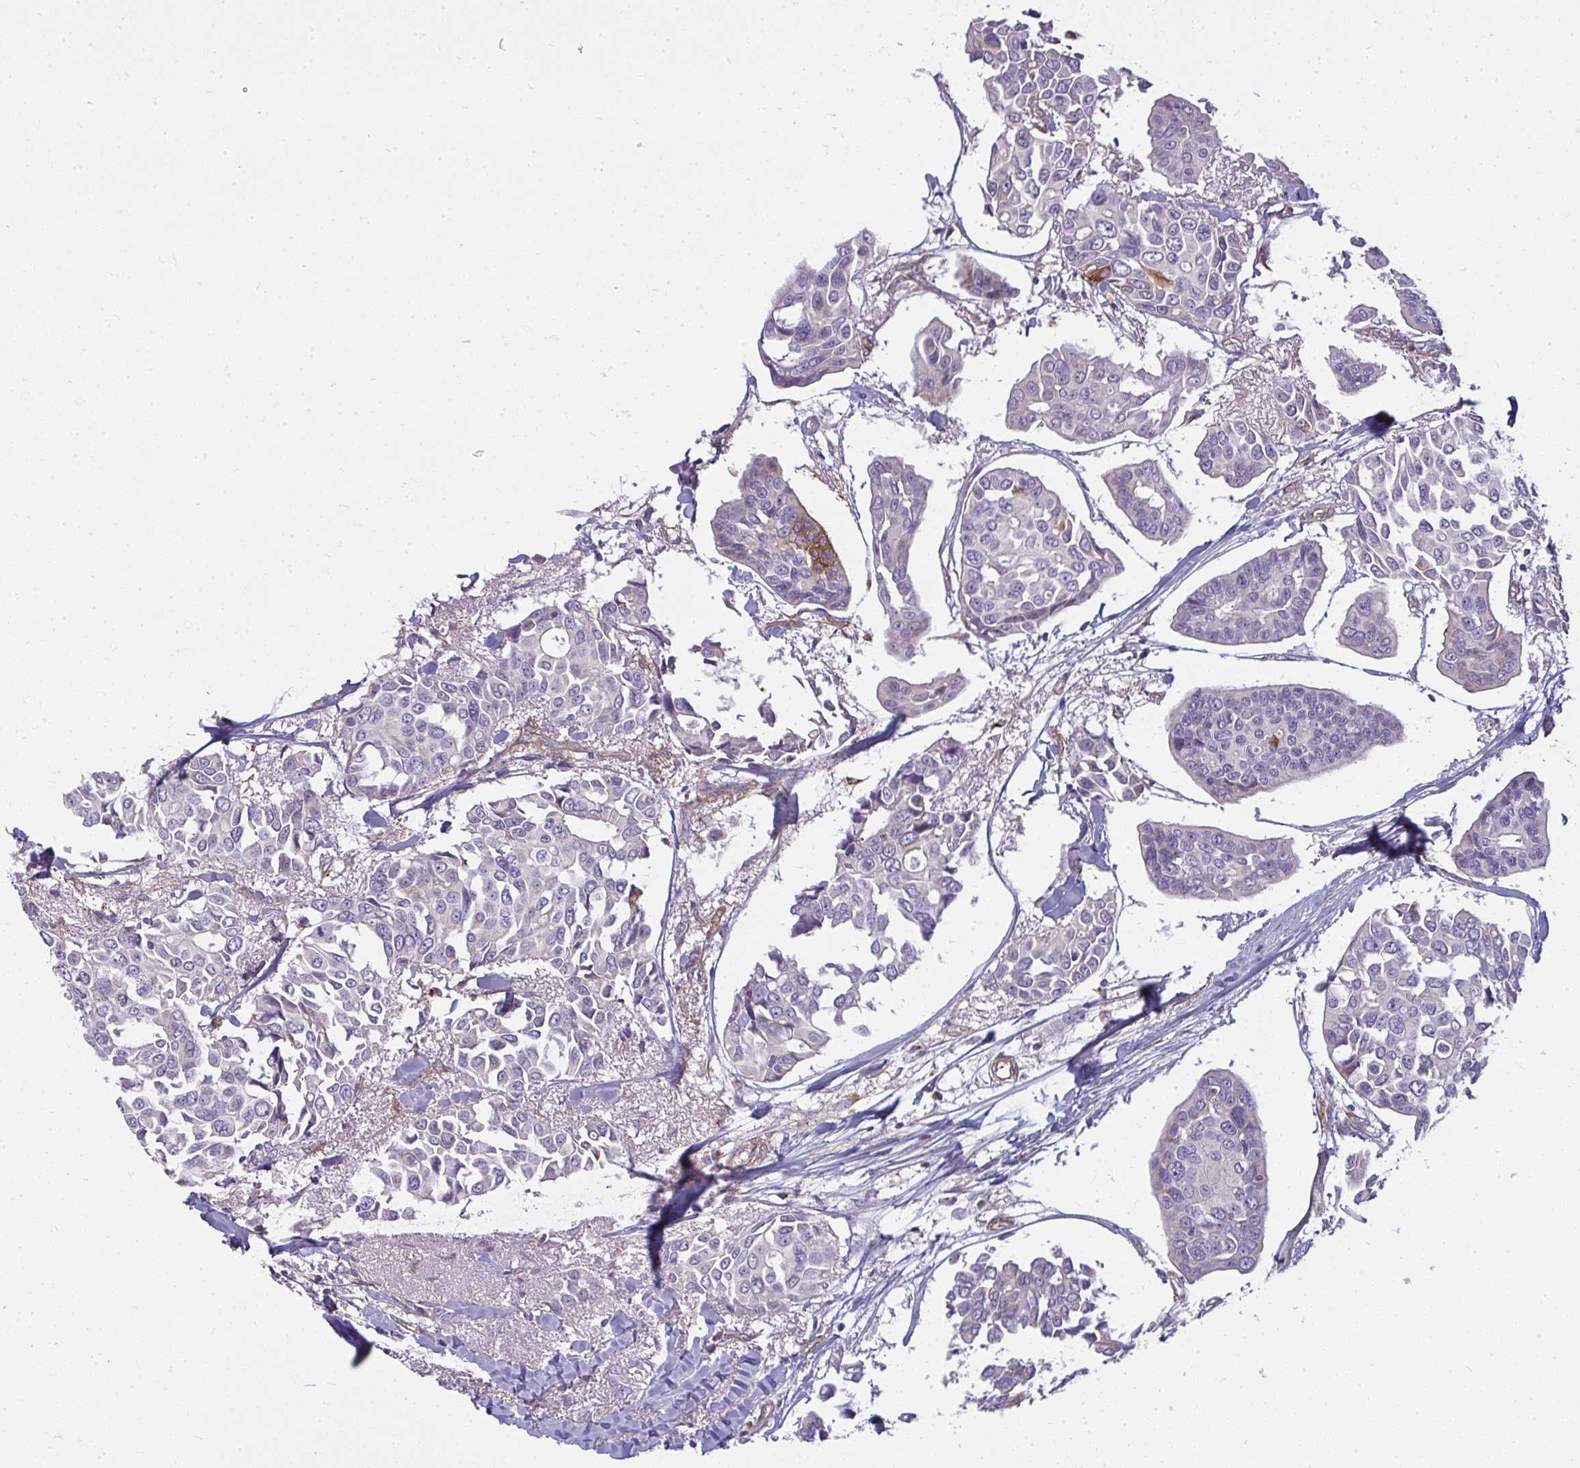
{"staining": {"intensity": "weak", "quantity": "<25%", "location": "nuclear"}, "tissue": "breast cancer", "cell_type": "Tumor cells", "image_type": "cancer", "snomed": [{"axis": "morphology", "description": "Duct carcinoma"}, {"axis": "topography", "description": "Breast"}], "caption": "The image displays no significant positivity in tumor cells of breast invasive ductal carcinoma.", "gene": "IFIT3", "patient": {"sex": "female", "age": 54}}